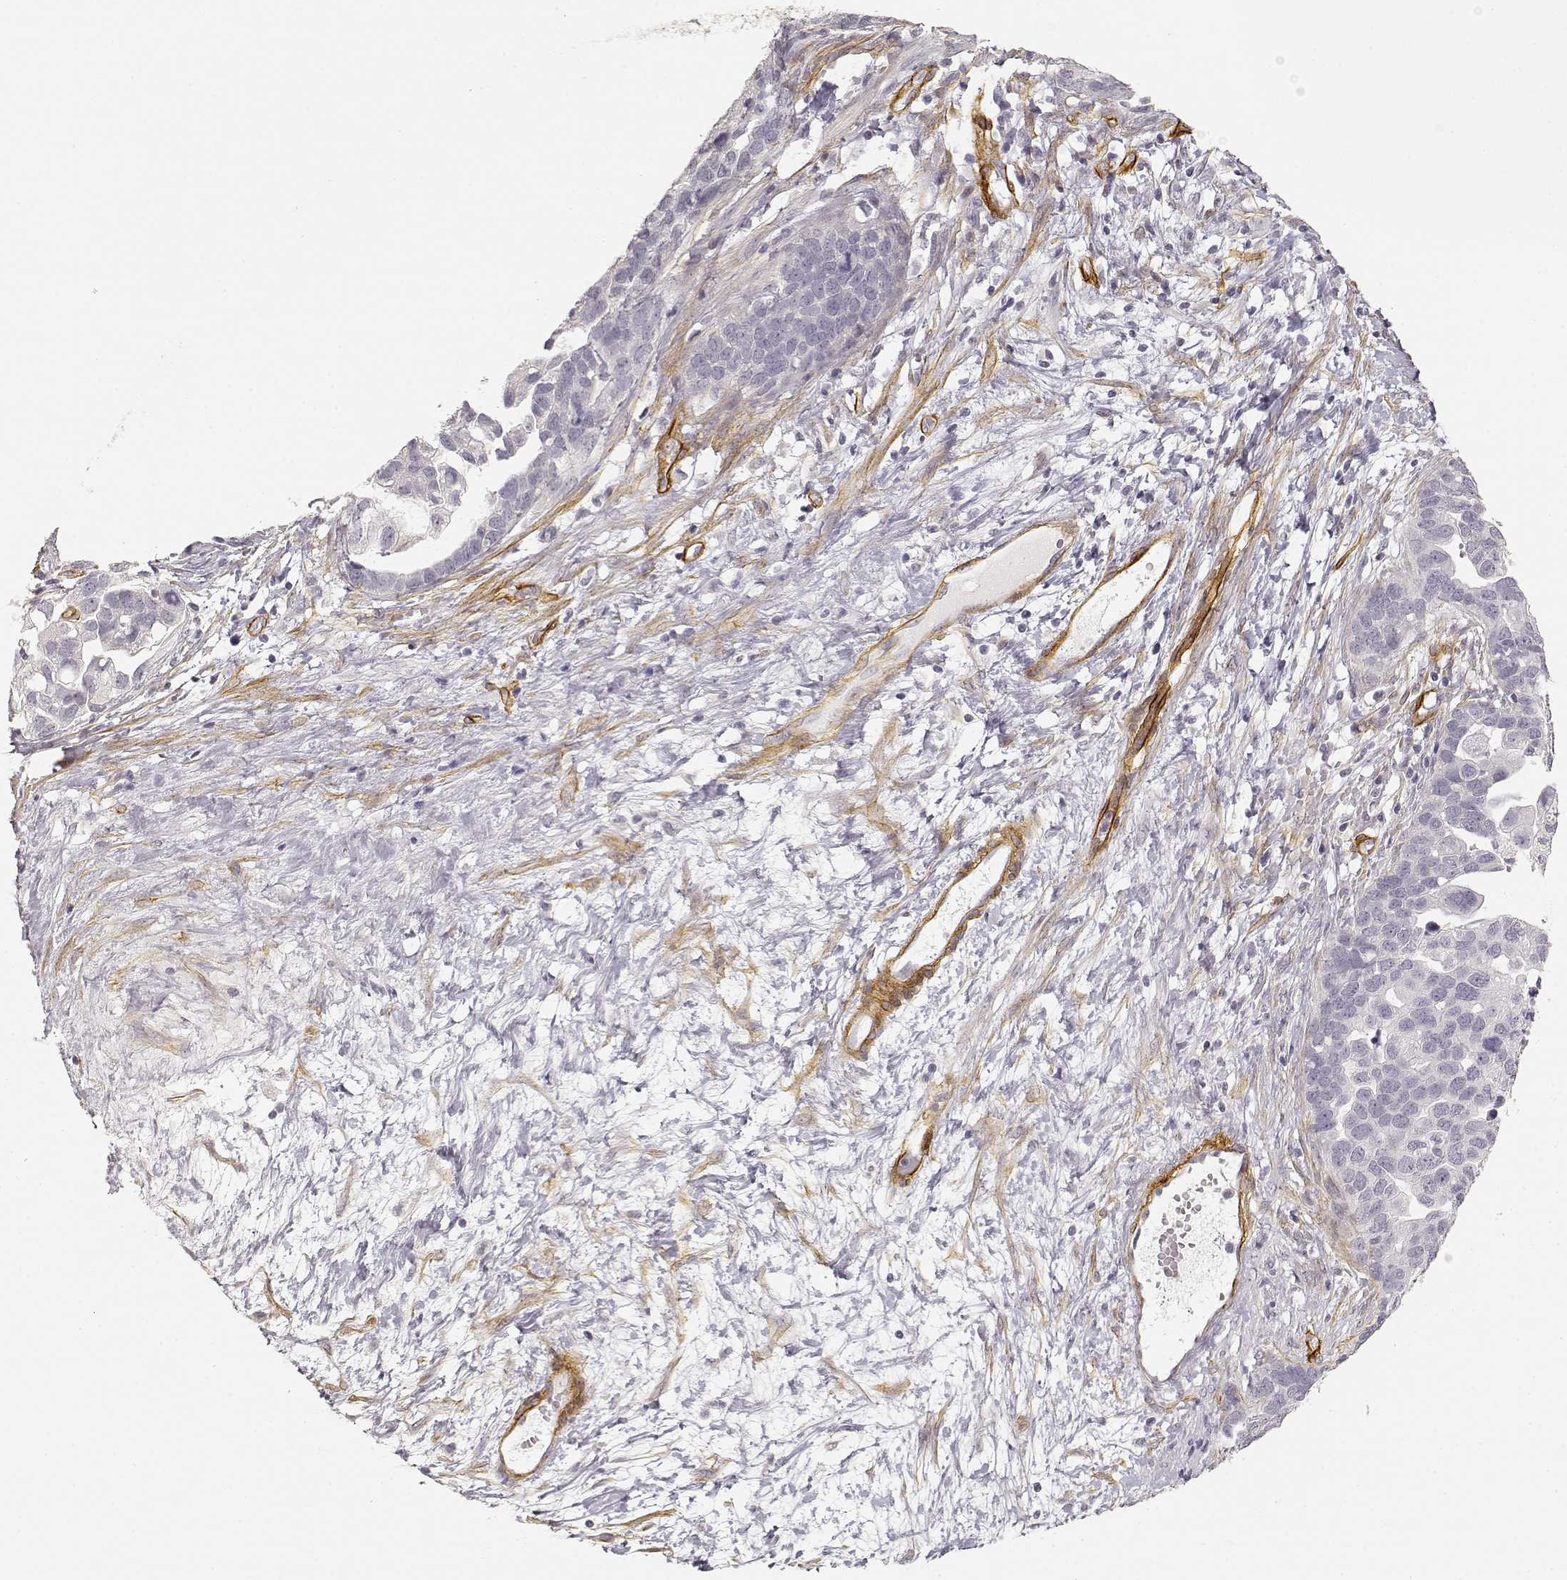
{"staining": {"intensity": "negative", "quantity": "none", "location": "none"}, "tissue": "ovarian cancer", "cell_type": "Tumor cells", "image_type": "cancer", "snomed": [{"axis": "morphology", "description": "Cystadenocarcinoma, serous, NOS"}, {"axis": "topography", "description": "Ovary"}], "caption": "This histopathology image is of ovarian serous cystadenocarcinoma stained with immunohistochemistry (IHC) to label a protein in brown with the nuclei are counter-stained blue. There is no expression in tumor cells.", "gene": "LAMA4", "patient": {"sex": "female", "age": 54}}